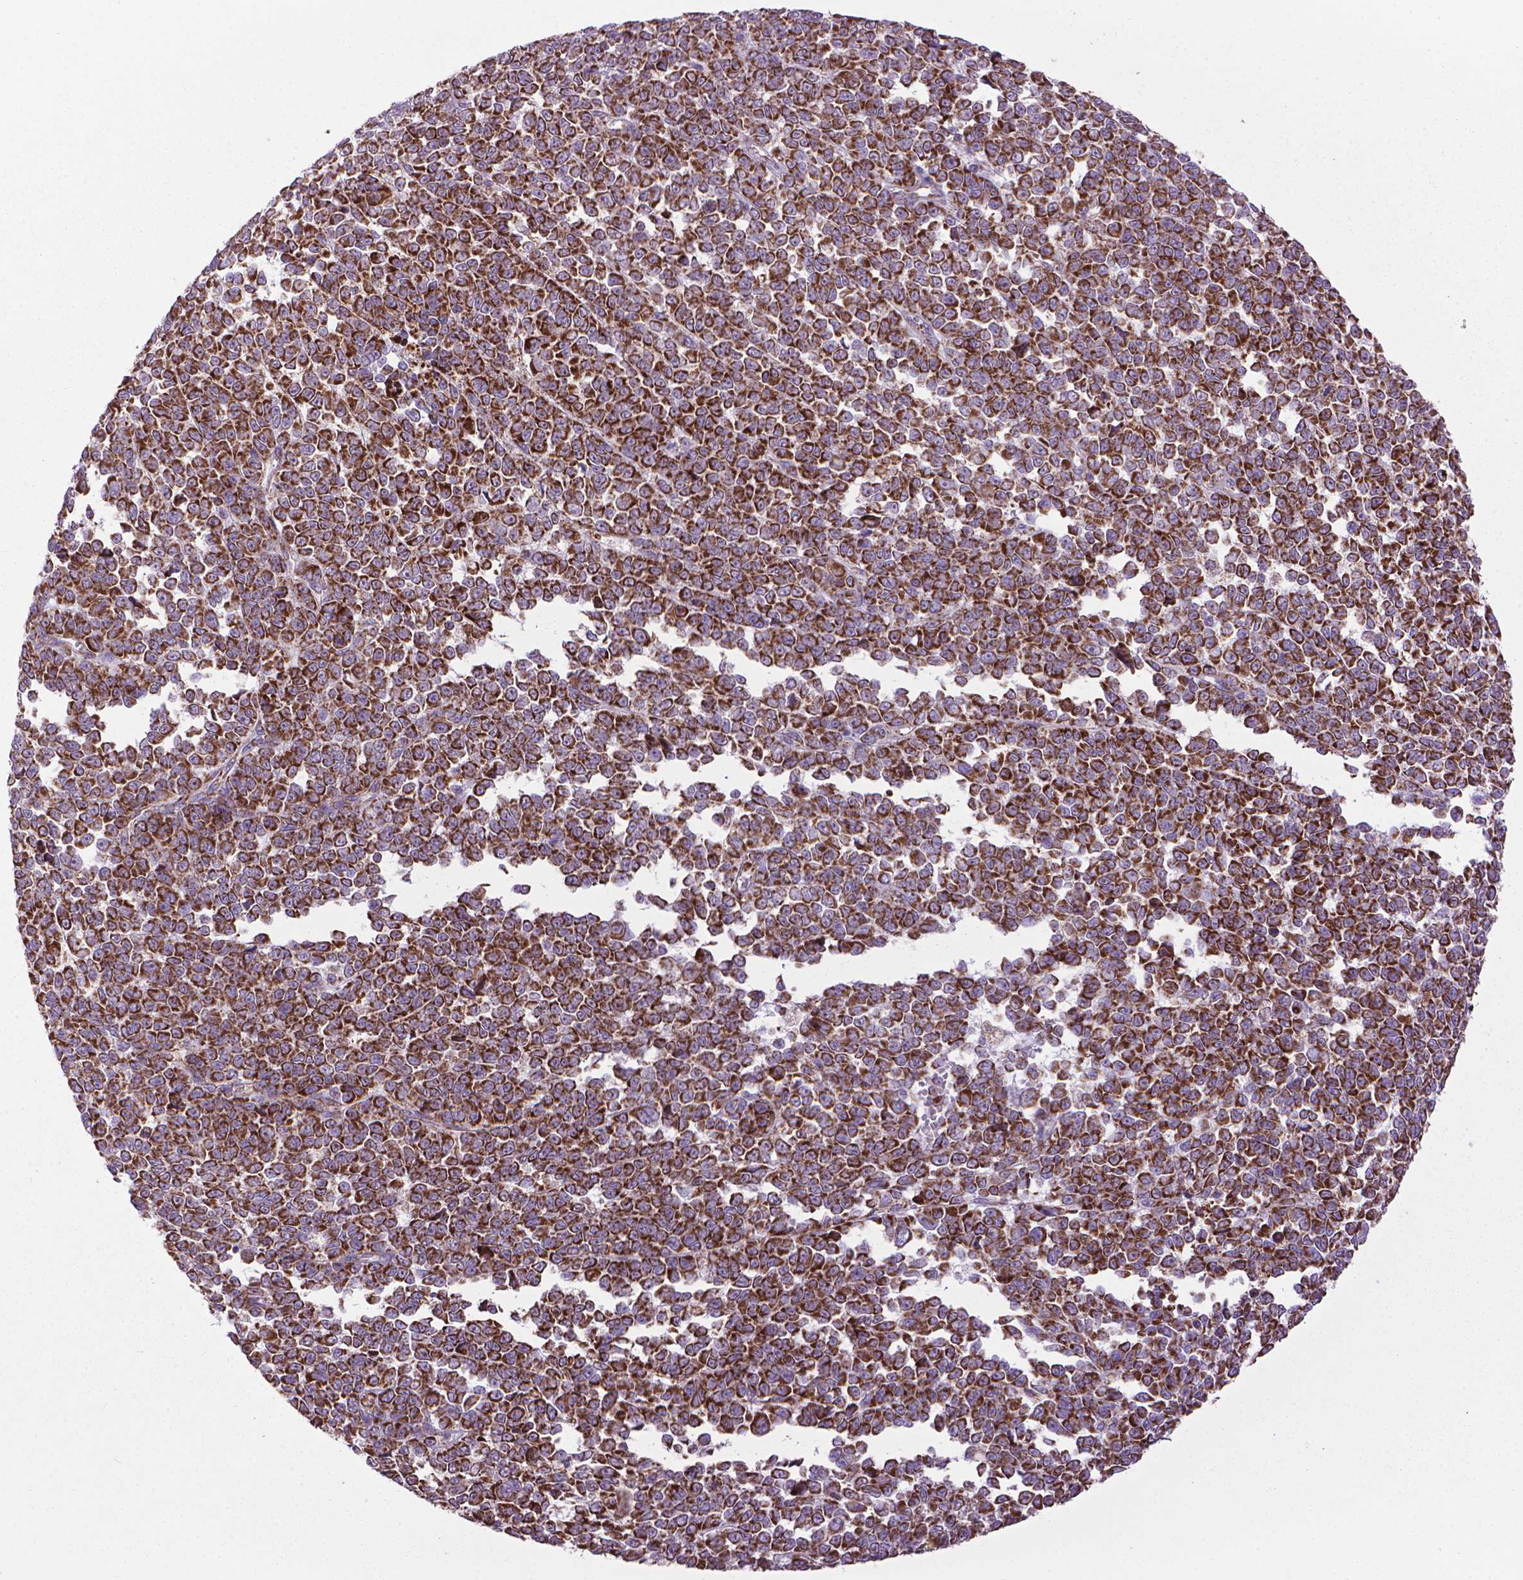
{"staining": {"intensity": "strong", "quantity": ">75%", "location": "cytoplasmic/membranous"}, "tissue": "melanoma", "cell_type": "Tumor cells", "image_type": "cancer", "snomed": [{"axis": "morphology", "description": "Malignant melanoma, NOS"}, {"axis": "topography", "description": "Skin"}], "caption": "Protein staining by IHC demonstrates strong cytoplasmic/membranous staining in approximately >75% of tumor cells in melanoma.", "gene": "VDAC1", "patient": {"sex": "female", "age": 95}}